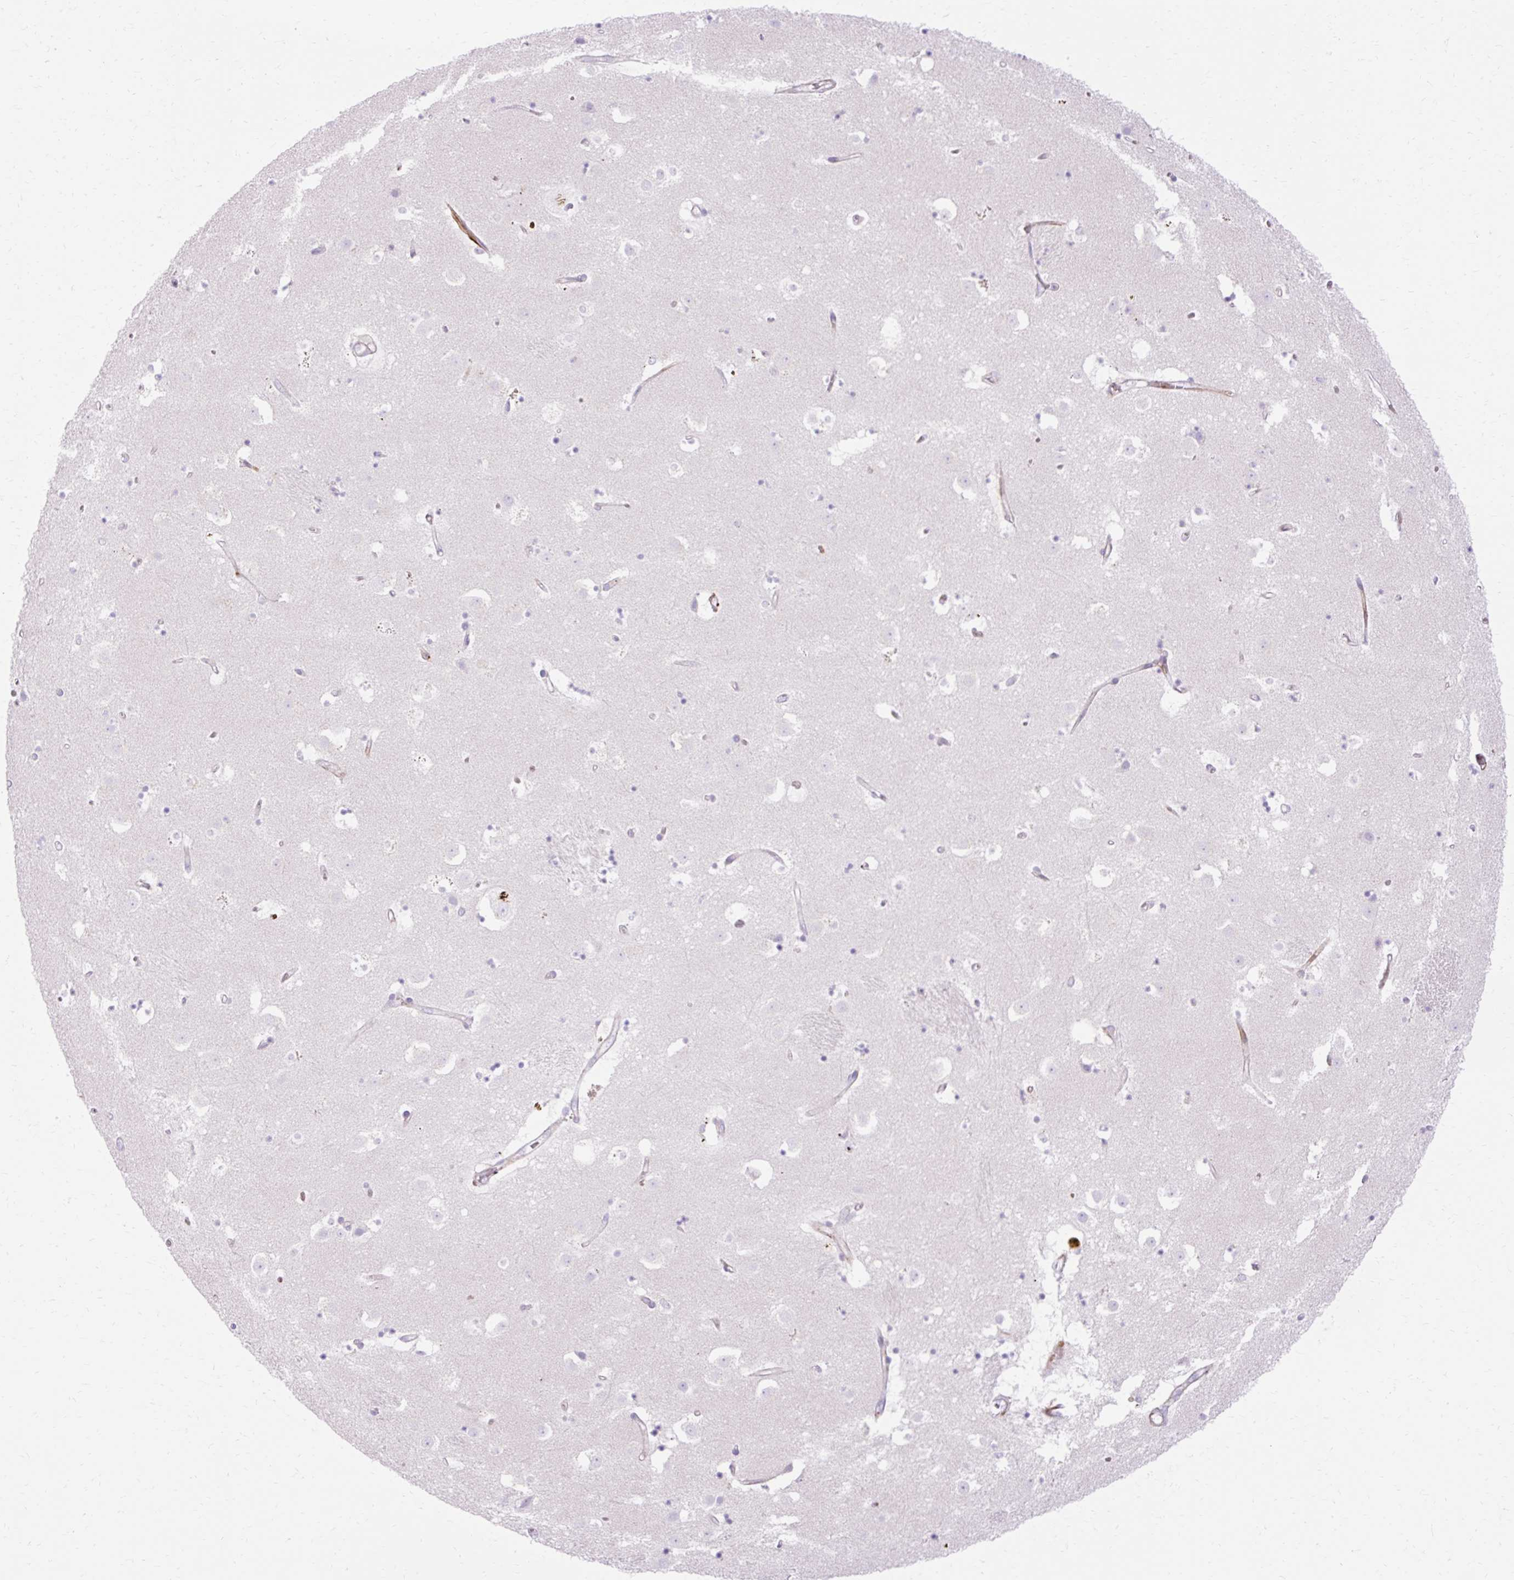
{"staining": {"intensity": "negative", "quantity": "none", "location": "none"}, "tissue": "caudate", "cell_type": "Glial cells", "image_type": "normal", "snomed": [{"axis": "morphology", "description": "Normal tissue, NOS"}, {"axis": "topography", "description": "Lateral ventricle wall"}], "caption": "Caudate stained for a protein using IHC shows no expression glial cells.", "gene": "CORO7", "patient": {"sex": "male", "age": 58}}